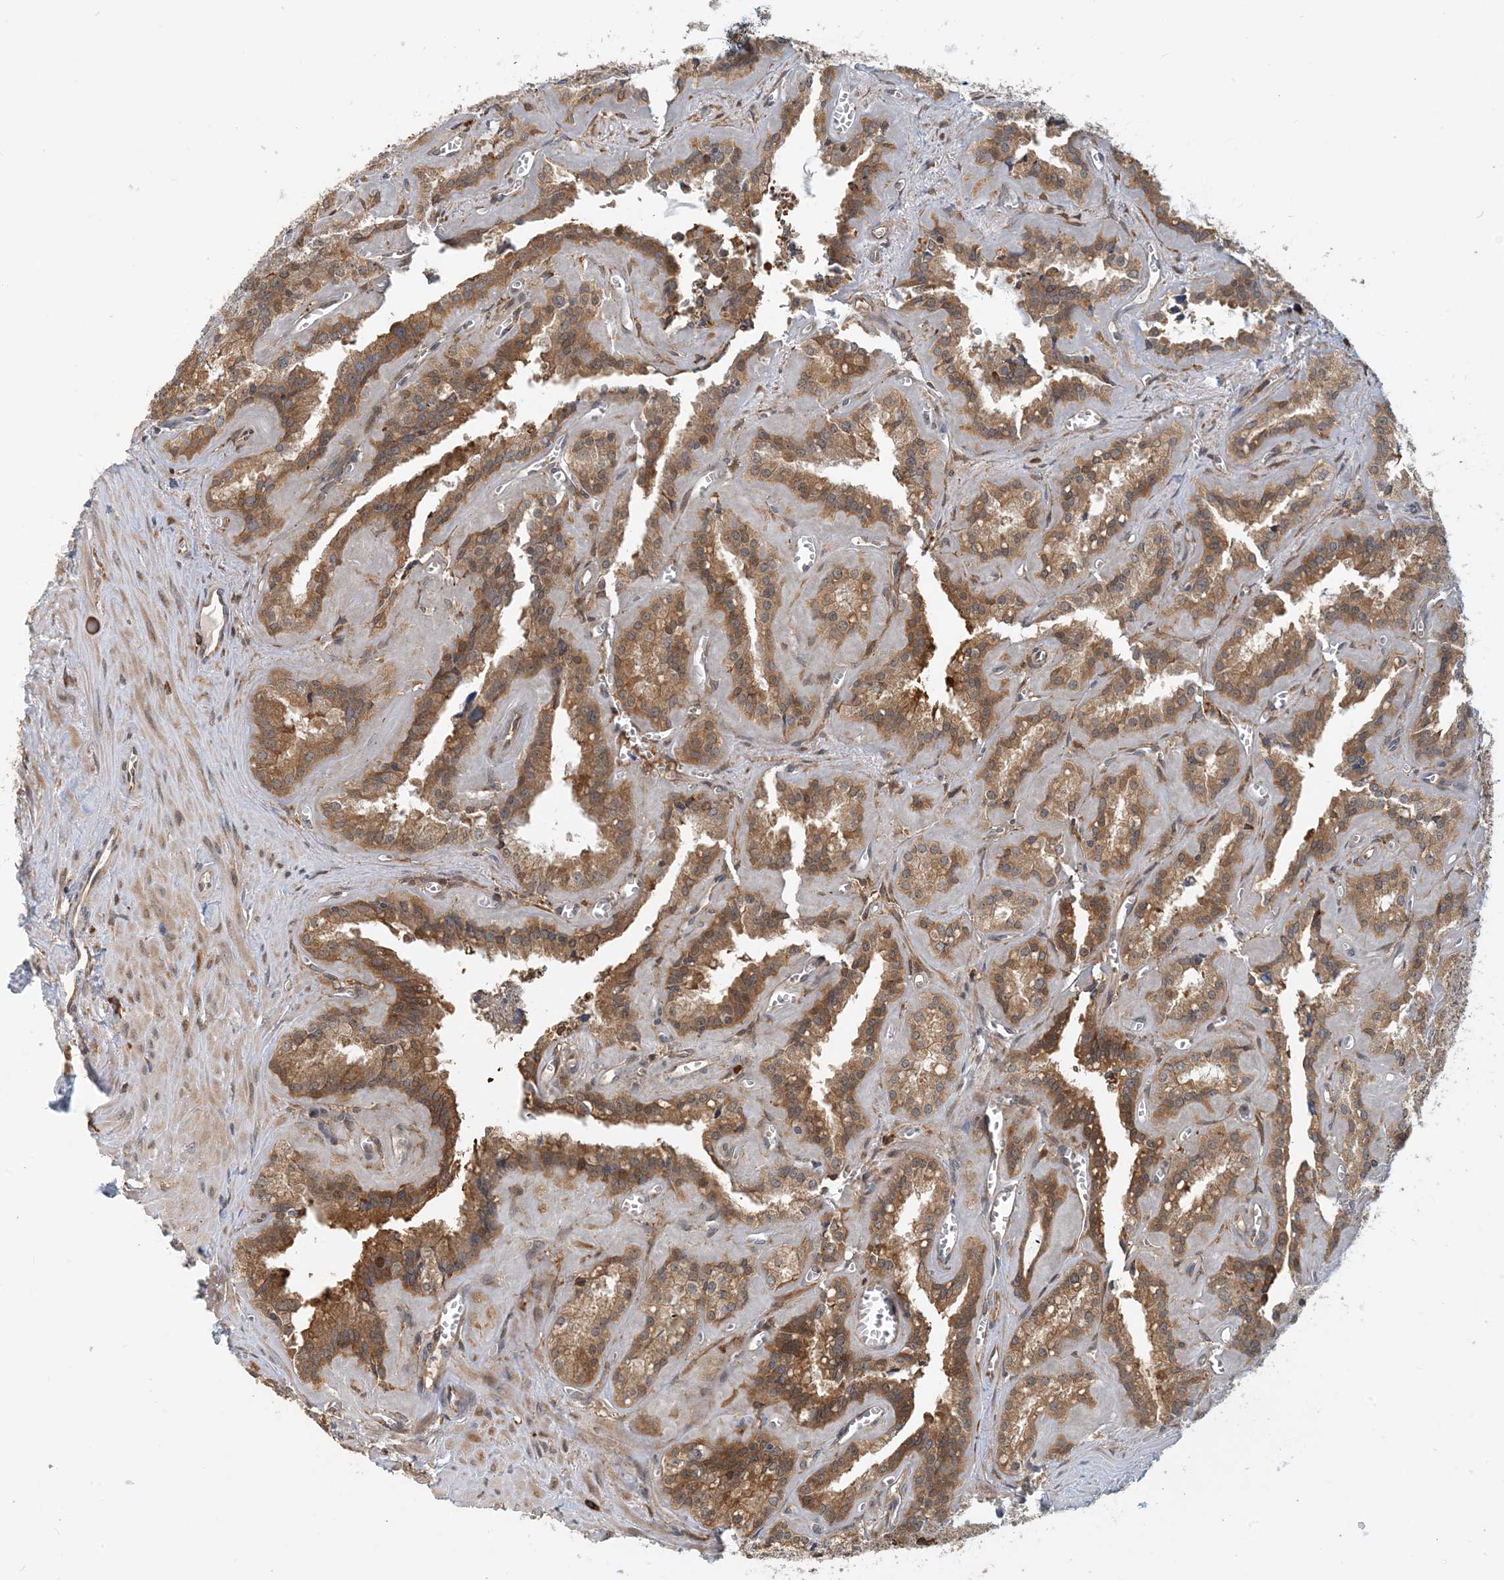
{"staining": {"intensity": "moderate", "quantity": ">75%", "location": "cytoplasmic/membranous"}, "tissue": "seminal vesicle", "cell_type": "Glandular cells", "image_type": "normal", "snomed": [{"axis": "morphology", "description": "Normal tissue, NOS"}, {"axis": "topography", "description": "Prostate"}, {"axis": "topography", "description": "Seminal veicle"}], "caption": "High-power microscopy captured an immunohistochemistry (IHC) image of normal seminal vesicle, revealing moderate cytoplasmic/membranous expression in approximately >75% of glandular cells. (DAB (3,3'-diaminobenzidine) IHC with brightfield microscopy, high magnification).", "gene": "HNMT", "patient": {"sex": "male", "age": 59}}